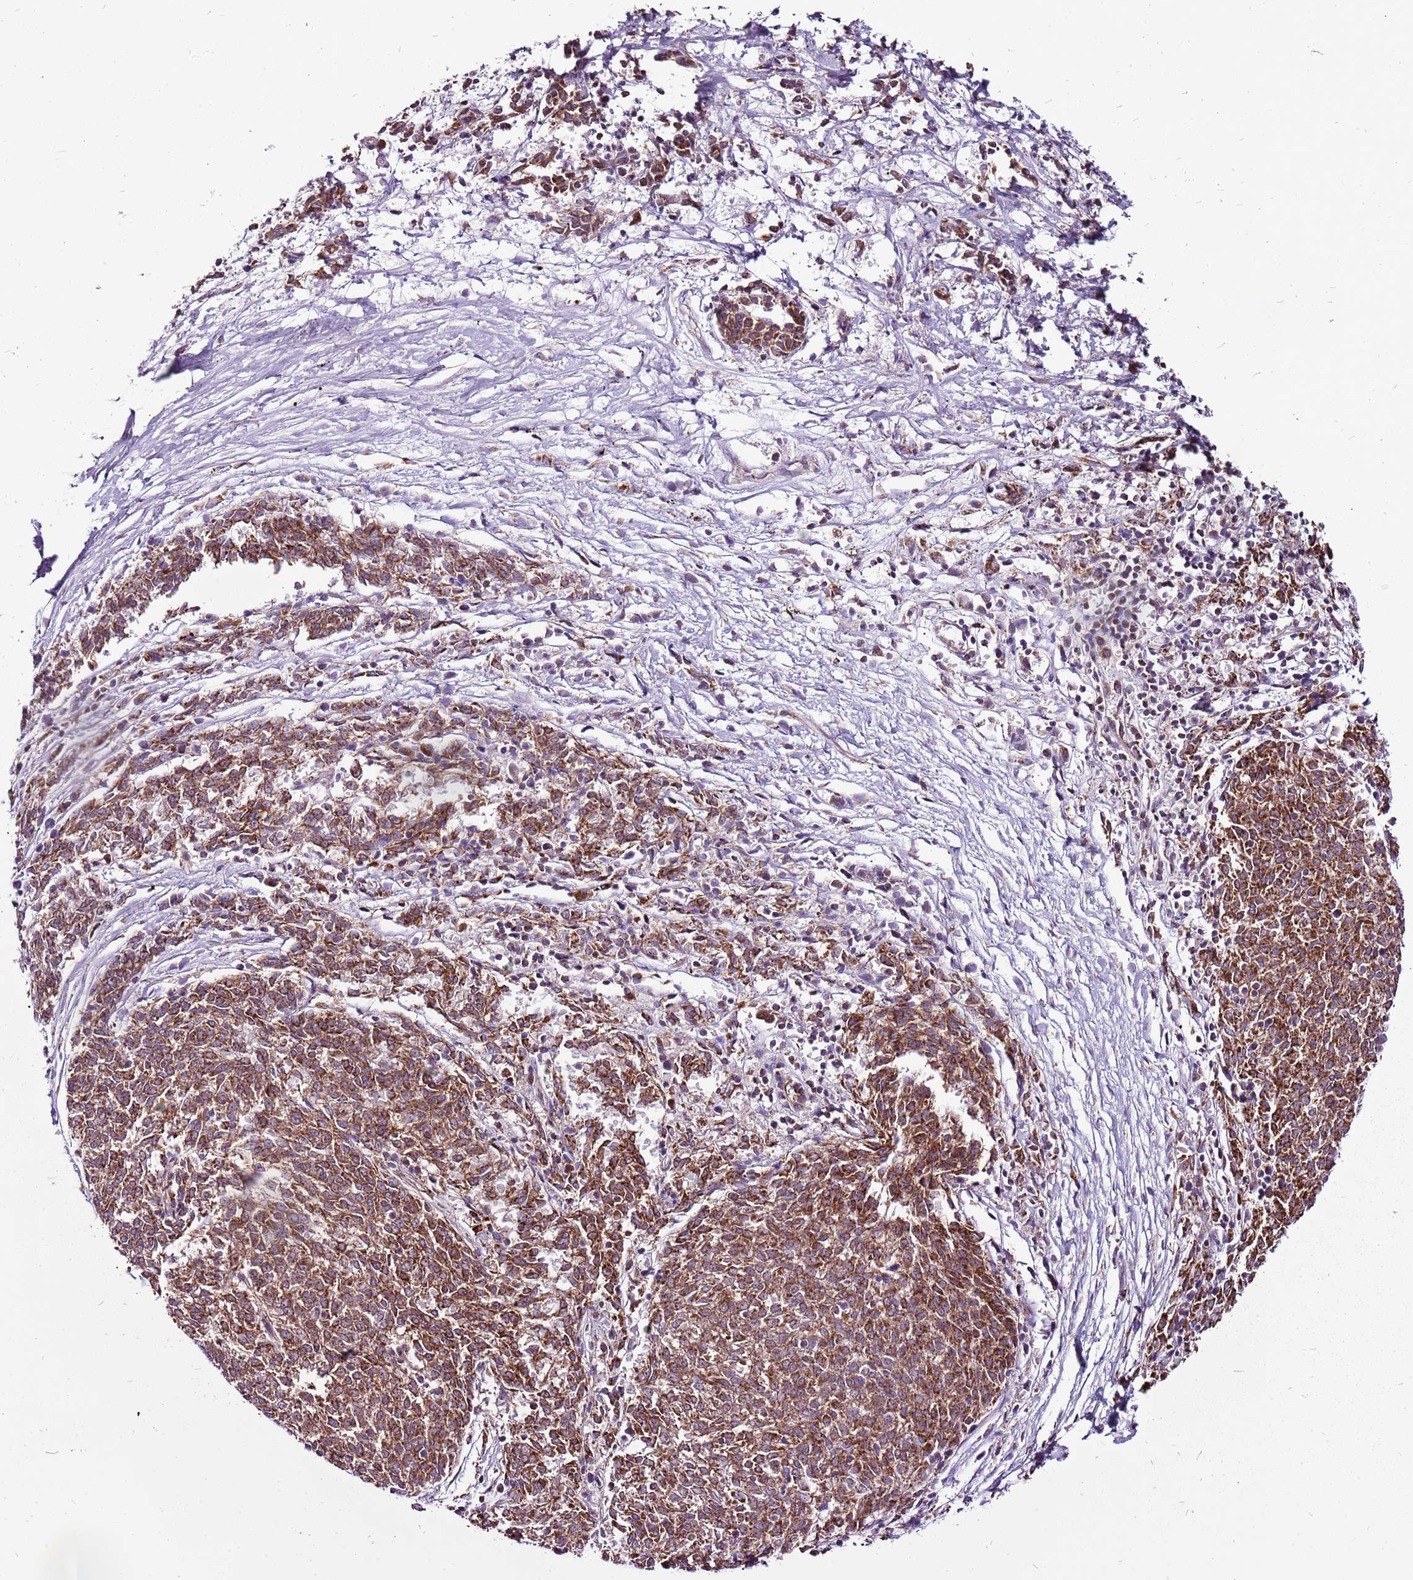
{"staining": {"intensity": "strong", "quantity": ">75%", "location": "cytoplasmic/membranous"}, "tissue": "melanoma", "cell_type": "Tumor cells", "image_type": "cancer", "snomed": [{"axis": "morphology", "description": "Malignant melanoma, NOS"}, {"axis": "topography", "description": "Skin"}], "caption": "Malignant melanoma stained with immunohistochemistry displays strong cytoplasmic/membranous positivity in approximately >75% of tumor cells. (IHC, brightfield microscopy, high magnification).", "gene": "GCDH", "patient": {"sex": "female", "age": 72}}